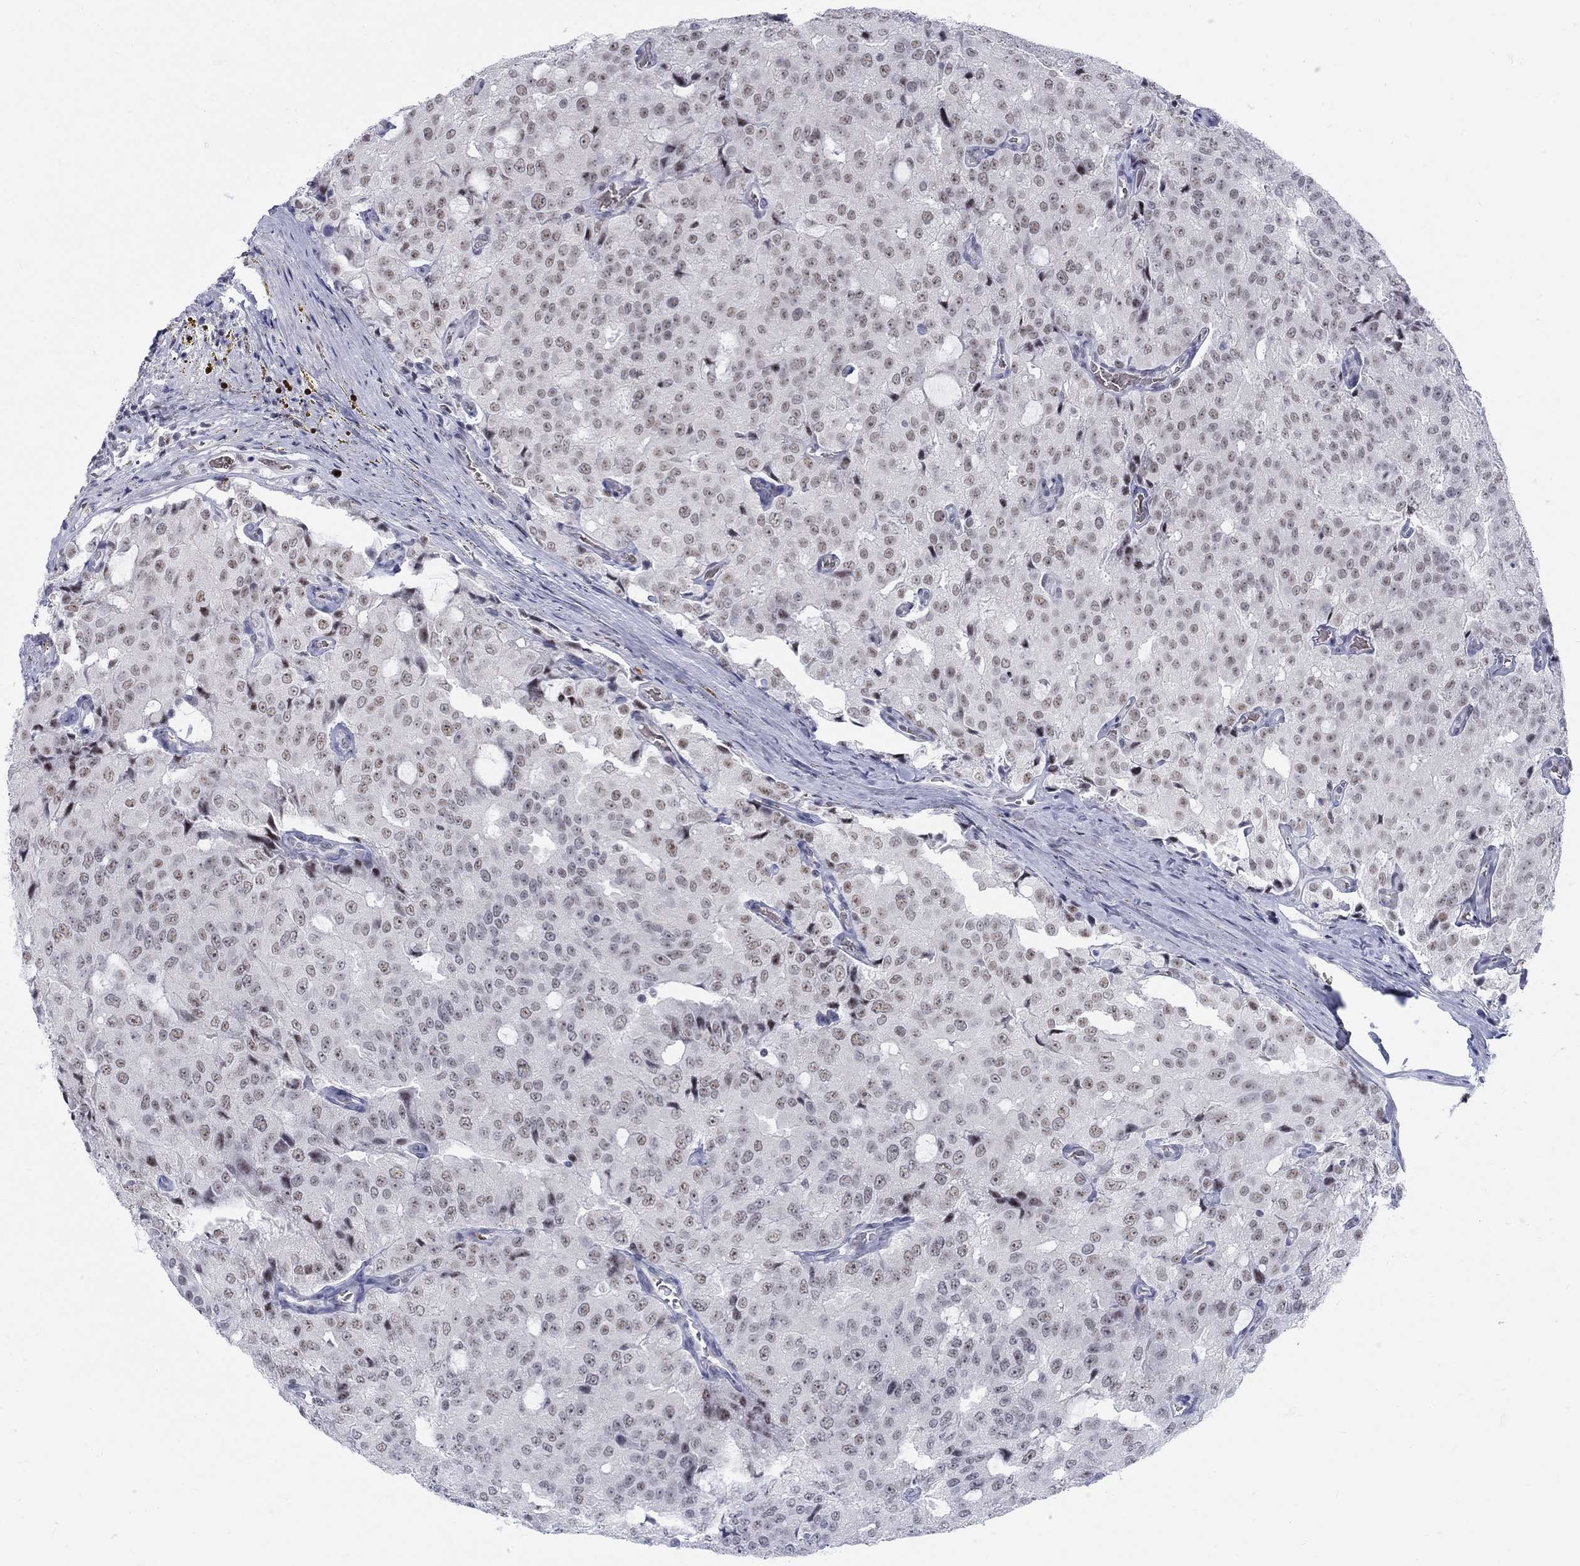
{"staining": {"intensity": "weak", "quantity": "25%-75%", "location": "nuclear"}, "tissue": "prostate cancer", "cell_type": "Tumor cells", "image_type": "cancer", "snomed": [{"axis": "morphology", "description": "Adenocarcinoma, NOS"}, {"axis": "topography", "description": "Prostate and seminal vesicle, NOS"}, {"axis": "topography", "description": "Prostate"}], "caption": "Brown immunohistochemical staining in human prostate adenocarcinoma demonstrates weak nuclear staining in approximately 25%-75% of tumor cells.", "gene": "DMTN", "patient": {"sex": "male", "age": 67}}